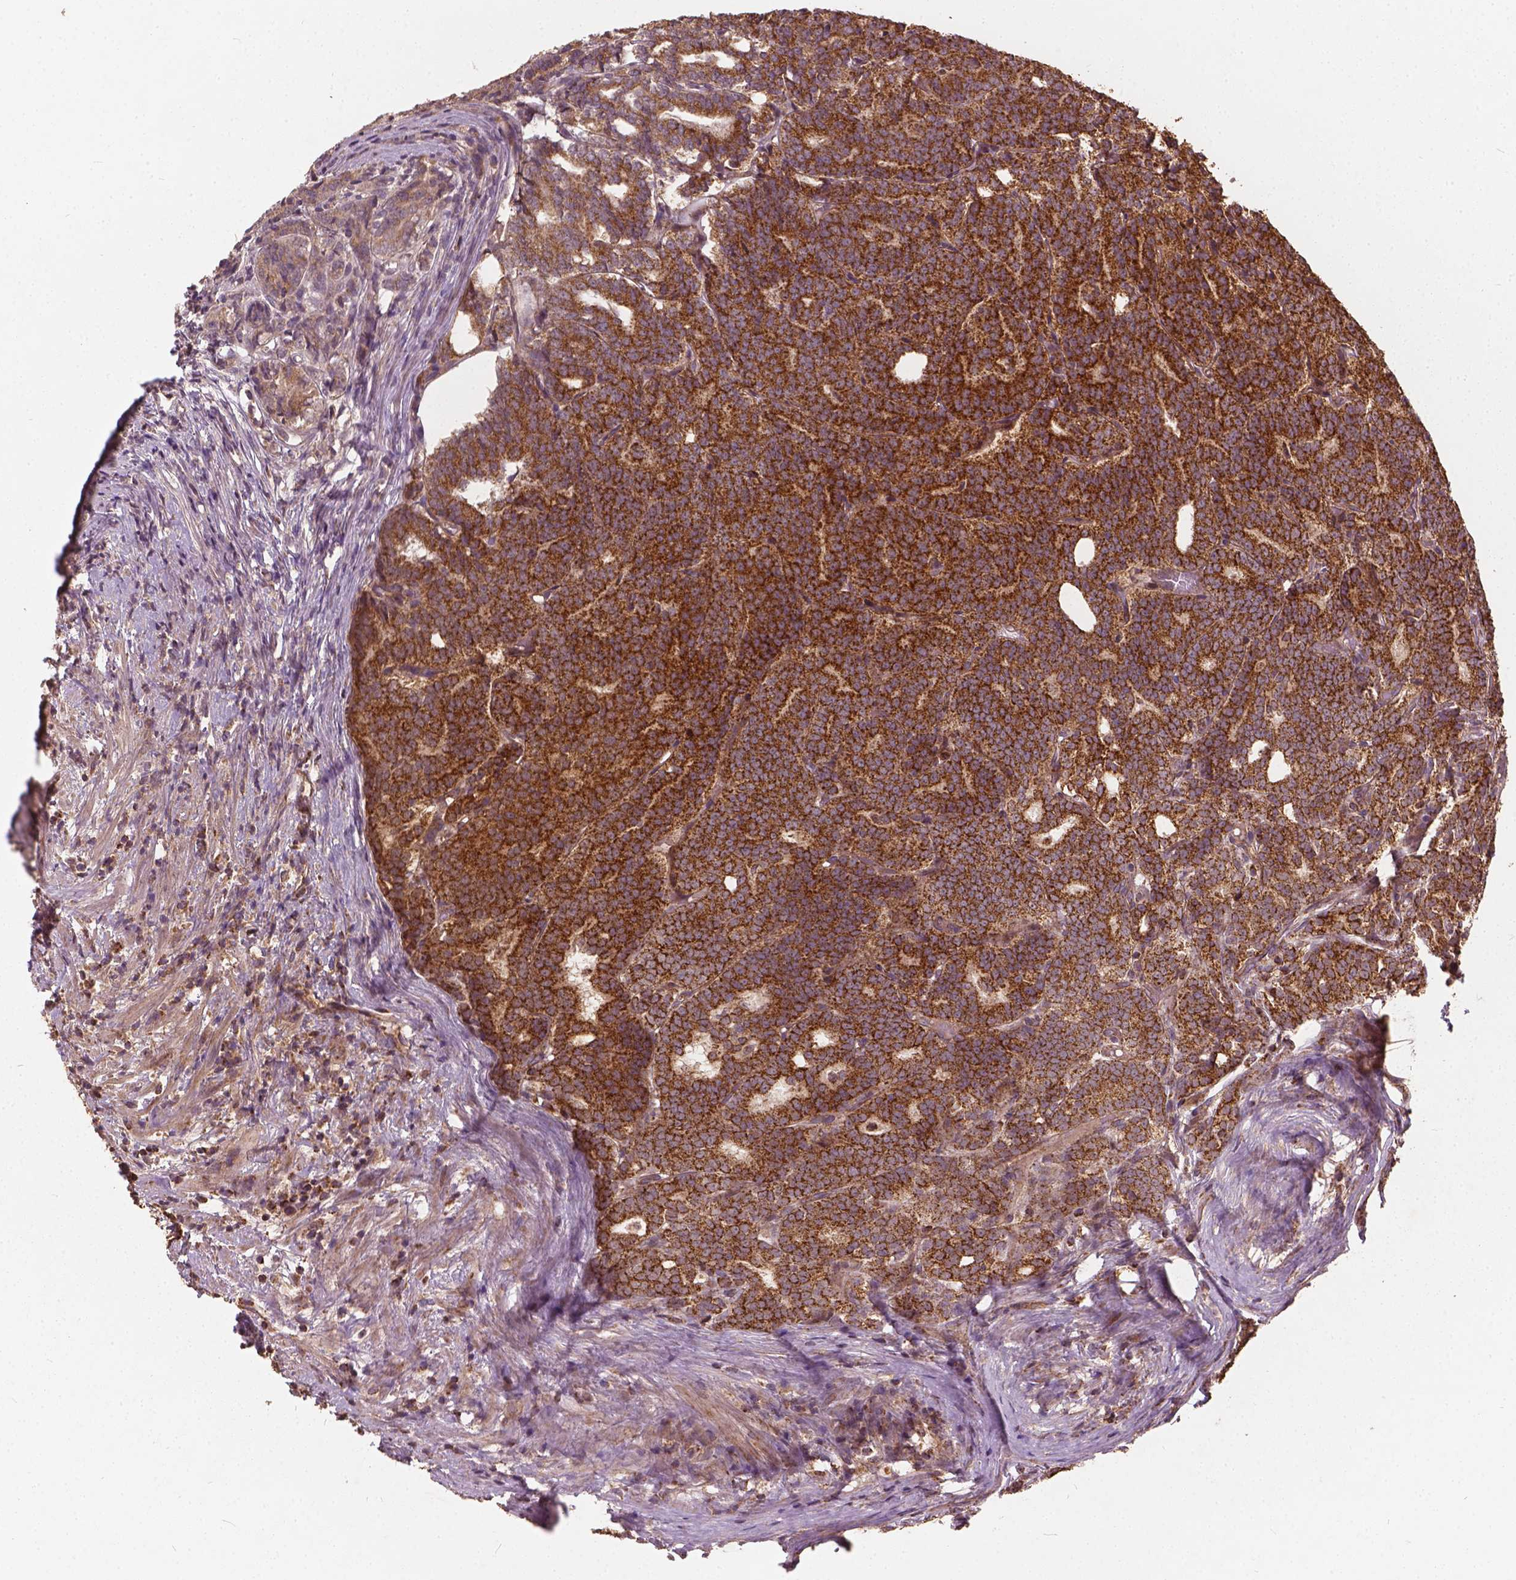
{"staining": {"intensity": "strong", "quantity": ">75%", "location": "cytoplasmic/membranous"}, "tissue": "prostate cancer", "cell_type": "Tumor cells", "image_type": "cancer", "snomed": [{"axis": "morphology", "description": "Adenocarcinoma, High grade"}, {"axis": "topography", "description": "Prostate"}], "caption": "Immunohistochemical staining of adenocarcinoma (high-grade) (prostate) exhibits high levels of strong cytoplasmic/membranous expression in about >75% of tumor cells.", "gene": "UBXN2A", "patient": {"sex": "male", "age": 53}}